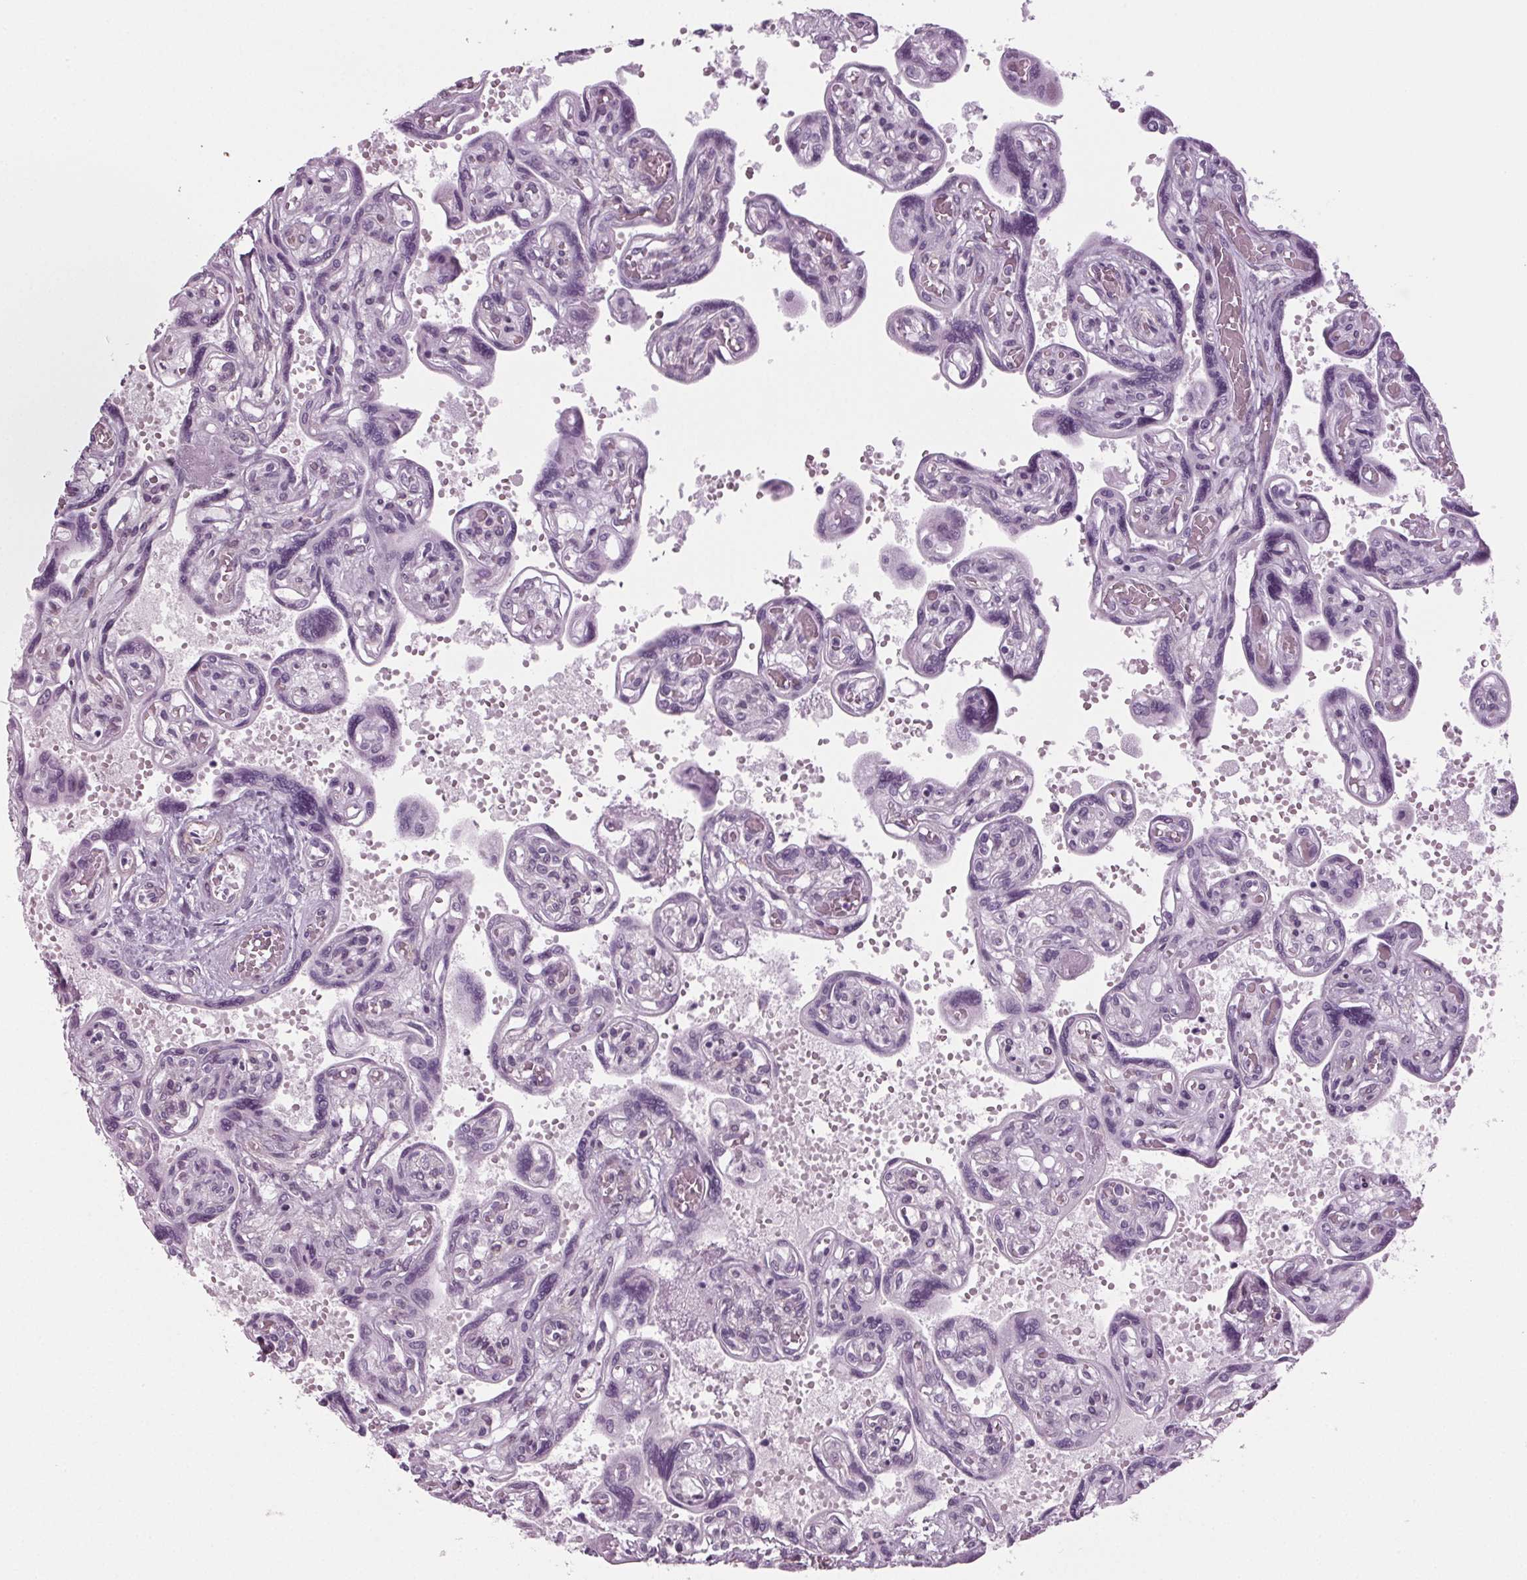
{"staining": {"intensity": "moderate", "quantity": ">75%", "location": "cytoplasmic/membranous"}, "tissue": "placenta", "cell_type": "Decidual cells", "image_type": "normal", "snomed": [{"axis": "morphology", "description": "Normal tissue, NOS"}, {"axis": "topography", "description": "Placenta"}], "caption": "High-power microscopy captured an IHC photomicrograph of benign placenta, revealing moderate cytoplasmic/membranous positivity in approximately >75% of decidual cells. (Brightfield microscopy of DAB IHC at high magnification).", "gene": "BHLHE22", "patient": {"sex": "female", "age": 32}}